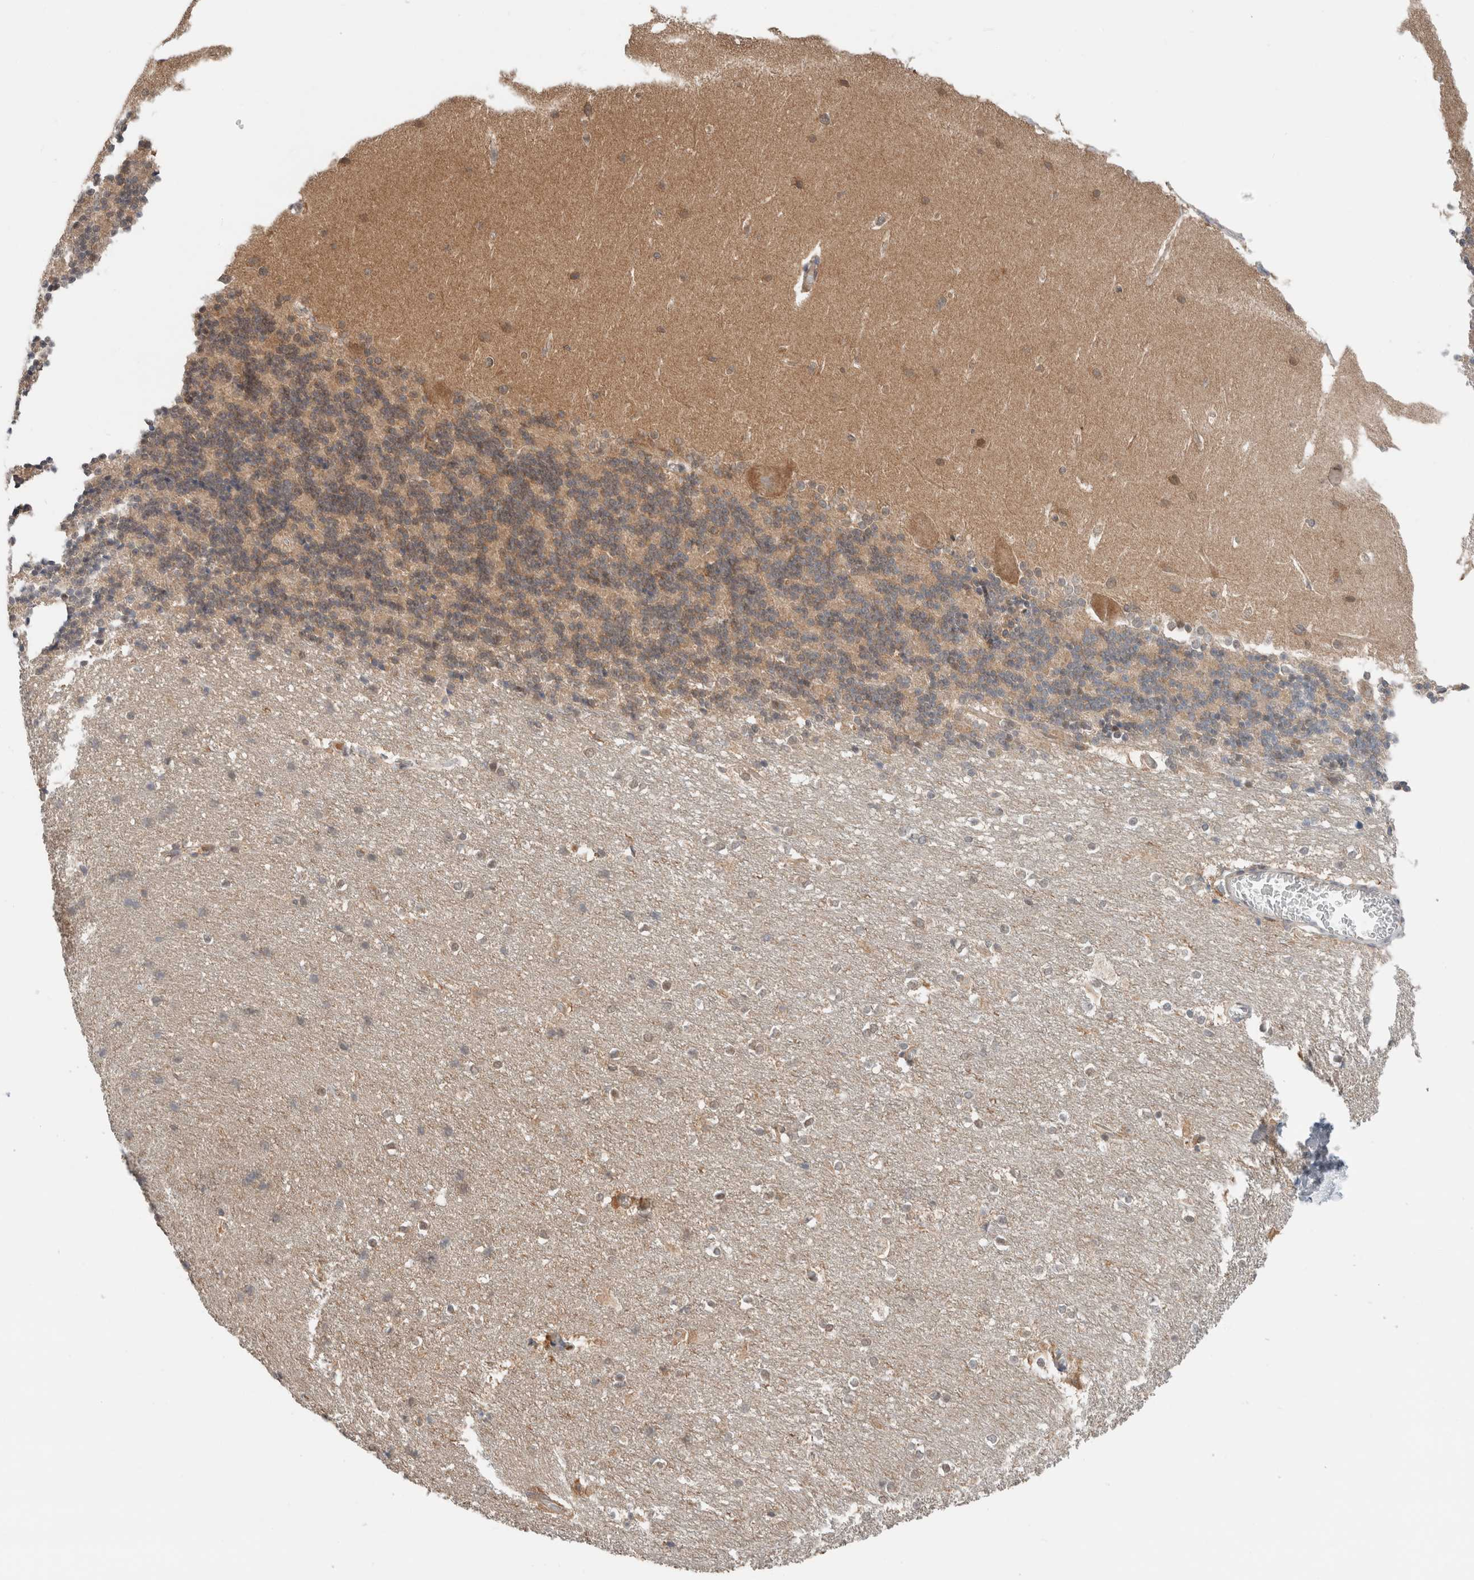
{"staining": {"intensity": "moderate", "quantity": ">75%", "location": "cytoplasmic/membranous,nuclear"}, "tissue": "cerebellum", "cell_type": "Cells in granular layer", "image_type": "normal", "snomed": [{"axis": "morphology", "description": "Normal tissue, NOS"}, {"axis": "topography", "description": "Cerebellum"}], "caption": "Protein positivity by immunohistochemistry shows moderate cytoplasmic/membranous,nuclear positivity in about >75% of cells in granular layer in benign cerebellum.", "gene": "XPNPEP1", "patient": {"sex": "female", "age": 19}}